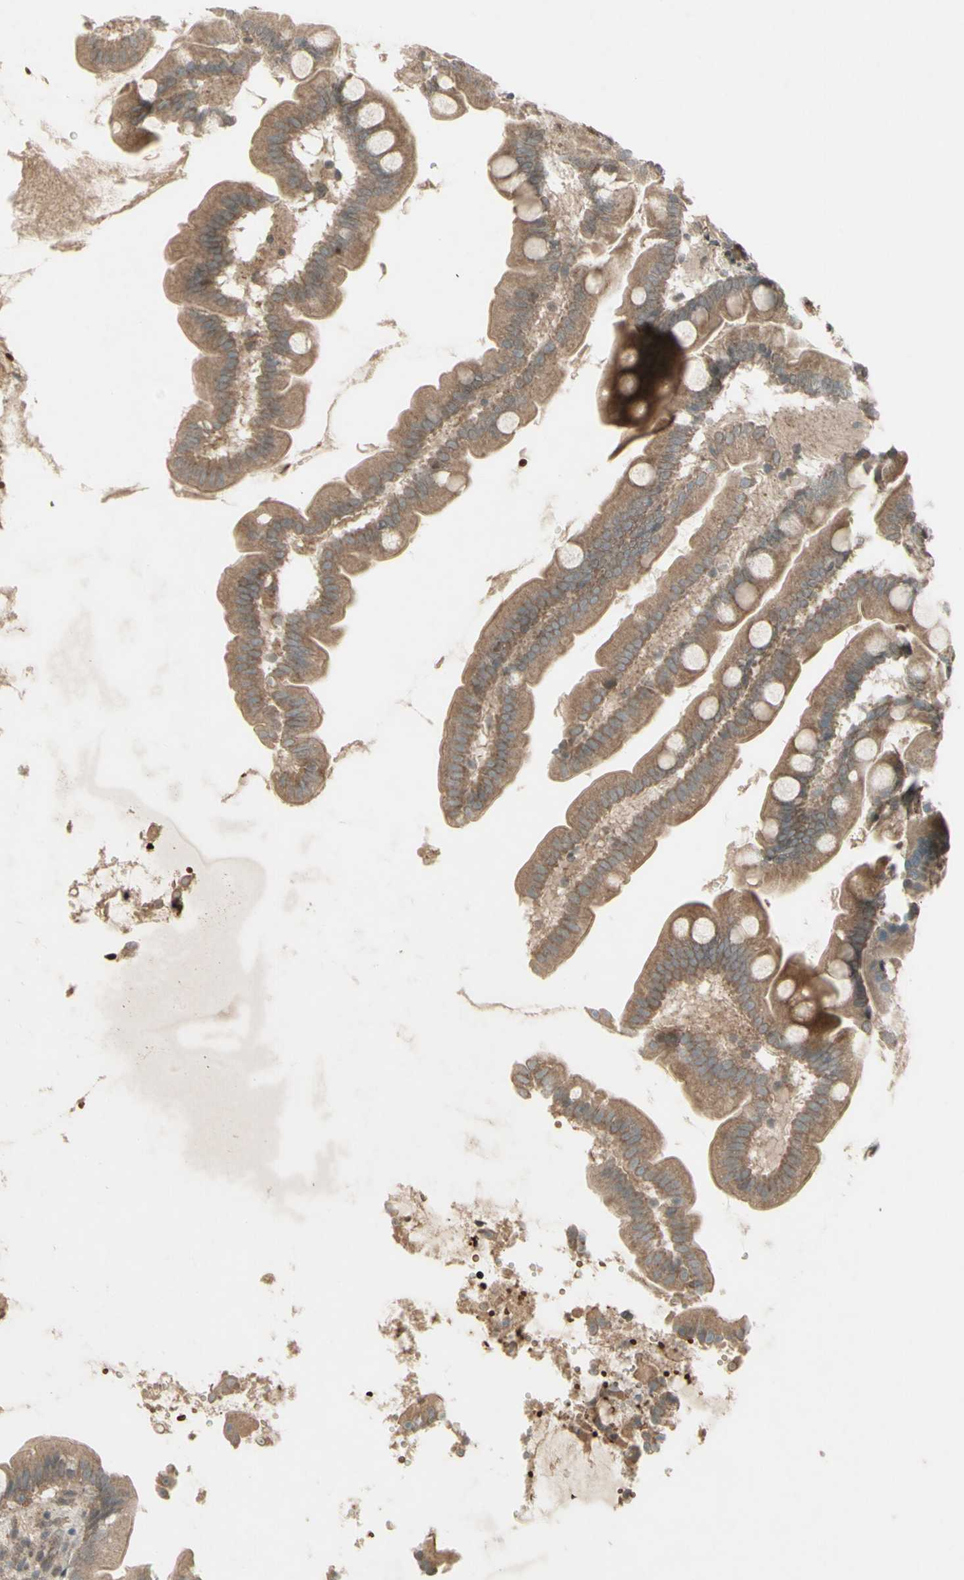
{"staining": {"intensity": "strong", "quantity": "25%-75%", "location": "cytoplasmic/membranous,nuclear"}, "tissue": "small intestine", "cell_type": "Glandular cells", "image_type": "normal", "snomed": [{"axis": "morphology", "description": "Normal tissue, NOS"}, {"axis": "topography", "description": "Small intestine"}], "caption": "DAB (3,3'-diaminobenzidine) immunohistochemical staining of benign human small intestine exhibits strong cytoplasmic/membranous,nuclear protein expression in approximately 25%-75% of glandular cells. (DAB (3,3'-diaminobenzidine) IHC, brown staining for protein, blue staining for nuclei).", "gene": "MSH6", "patient": {"sex": "female", "age": 56}}